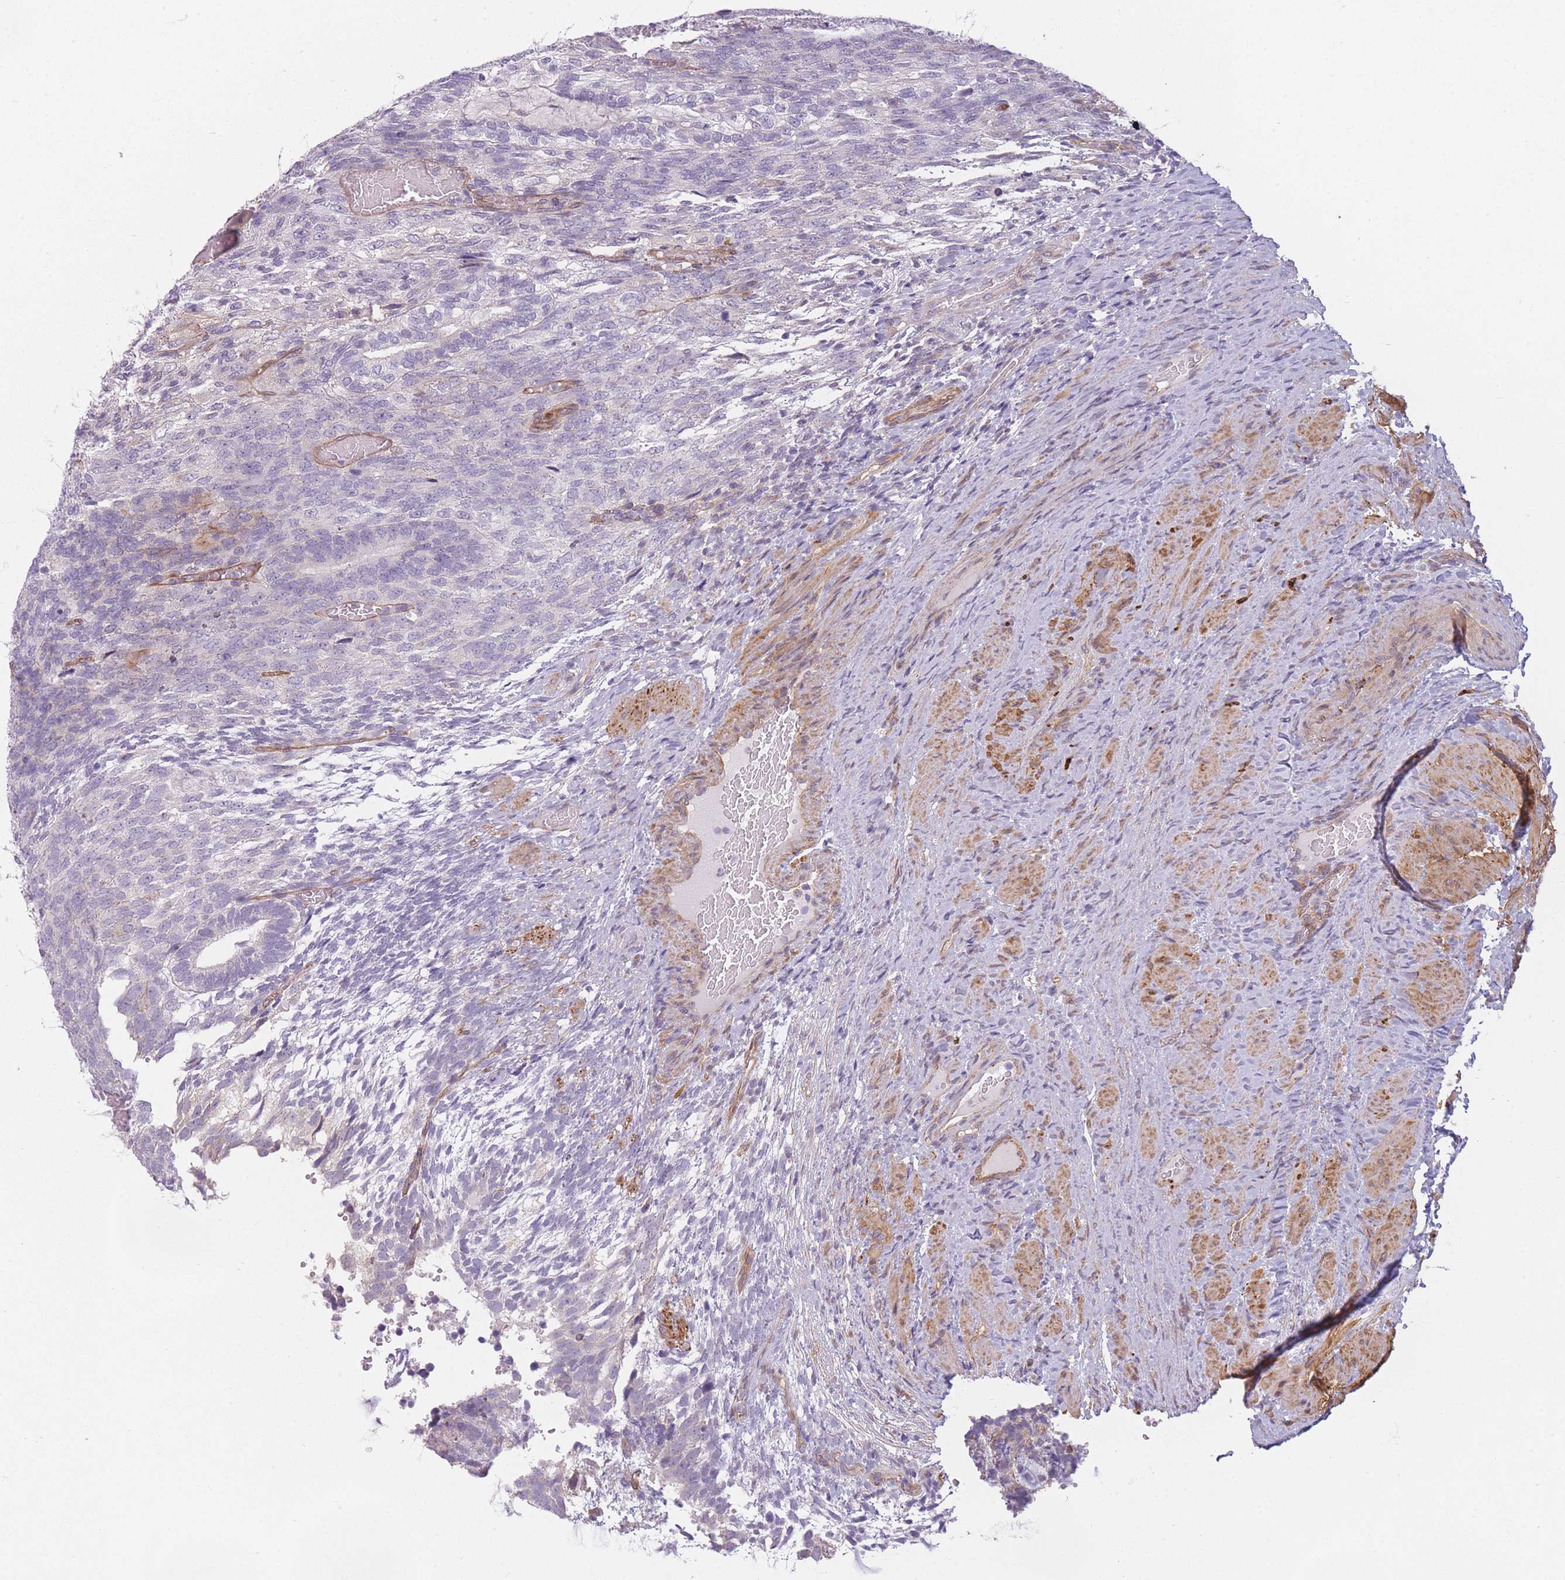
{"staining": {"intensity": "negative", "quantity": "none", "location": "none"}, "tissue": "testis cancer", "cell_type": "Tumor cells", "image_type": "cancer", "snomed": [{"axis": "morphology", "description": "Carcinoma, Embryonal, NOS"}, {"axis": "topography", "description": "Testis"}], "caption": "Photomicrograph shows no protein positivity in tumor cells of testis cancer tissue. Brightfield microscopy of immunohistochemistry (IHC) stained with DAB (brown) and hematoxylin (blue), captured at high magnification.", "gene": "SLC7A6", "patient": {"sex": "male", "age": 23}}